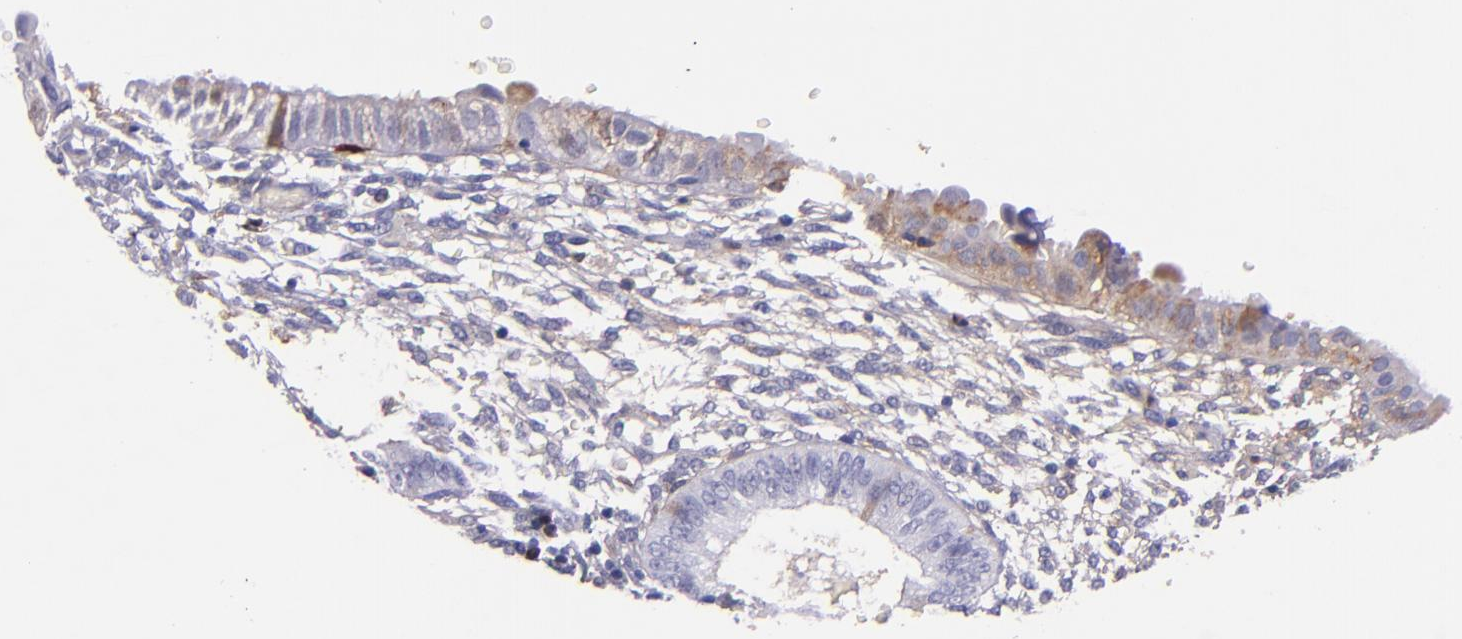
{"staining": {"intensity": "negative", "quantity": "none", "location": "none"}, "tissue": "endometrium", "cell_type": "Cells in endometrial stroma", "image_type": "normal", "snomed": [{"axis": "morphology", "description": "Normal tissue, NOS"}, {"axis": "topography", "description": "Endometrium"}], "caption": "Protein analysis of benign endometrium shows no significant staining in cells in endometrial stroma. Nuclei are stained in blue.", "gene": "KNG1", "patient": {"sex": "female", "age": 61}}